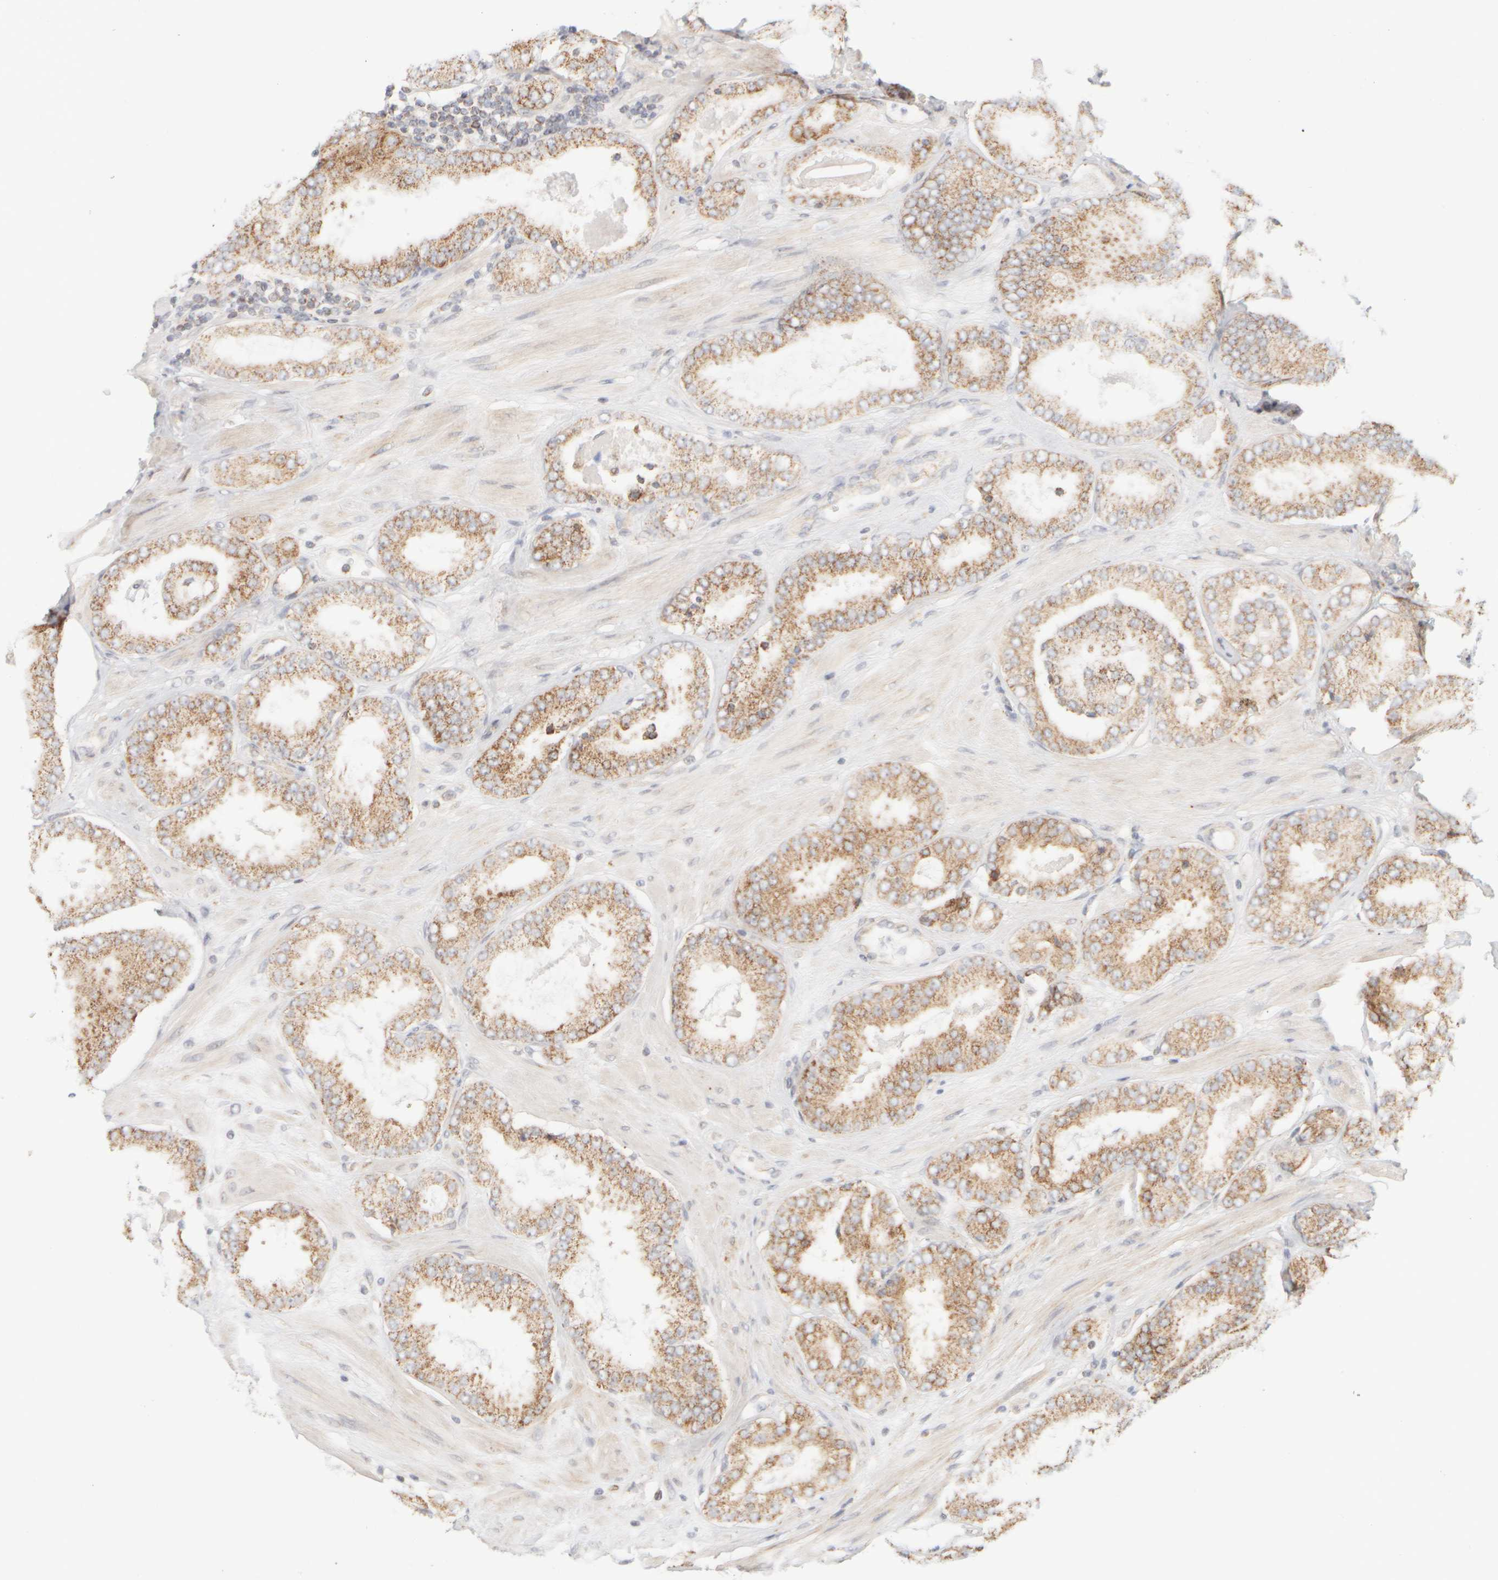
{"staining": {"intensity": "moderate", "quantity": ">75%", "location": "cytoplasmic/membranous"}, "tissue": "prostate cancer", "cell_type": "Tumor cells", "image_type": "cancer", "snomed": [{"axis": "morphology", "description": "Adenocarcinoma, Low grade"}, {"axis": "topography", "description": "Prostate"}], "caption": "Immunohistochemical staining of human prostate cancer (adenocarcinoma (low-grade)) demonstrates medium levels of moderate cytoplasmic/membranous staining in approximately >75% of tumor cells.", "gene": "PPM1K", "patient": {"sex": "male", "age": 62}}